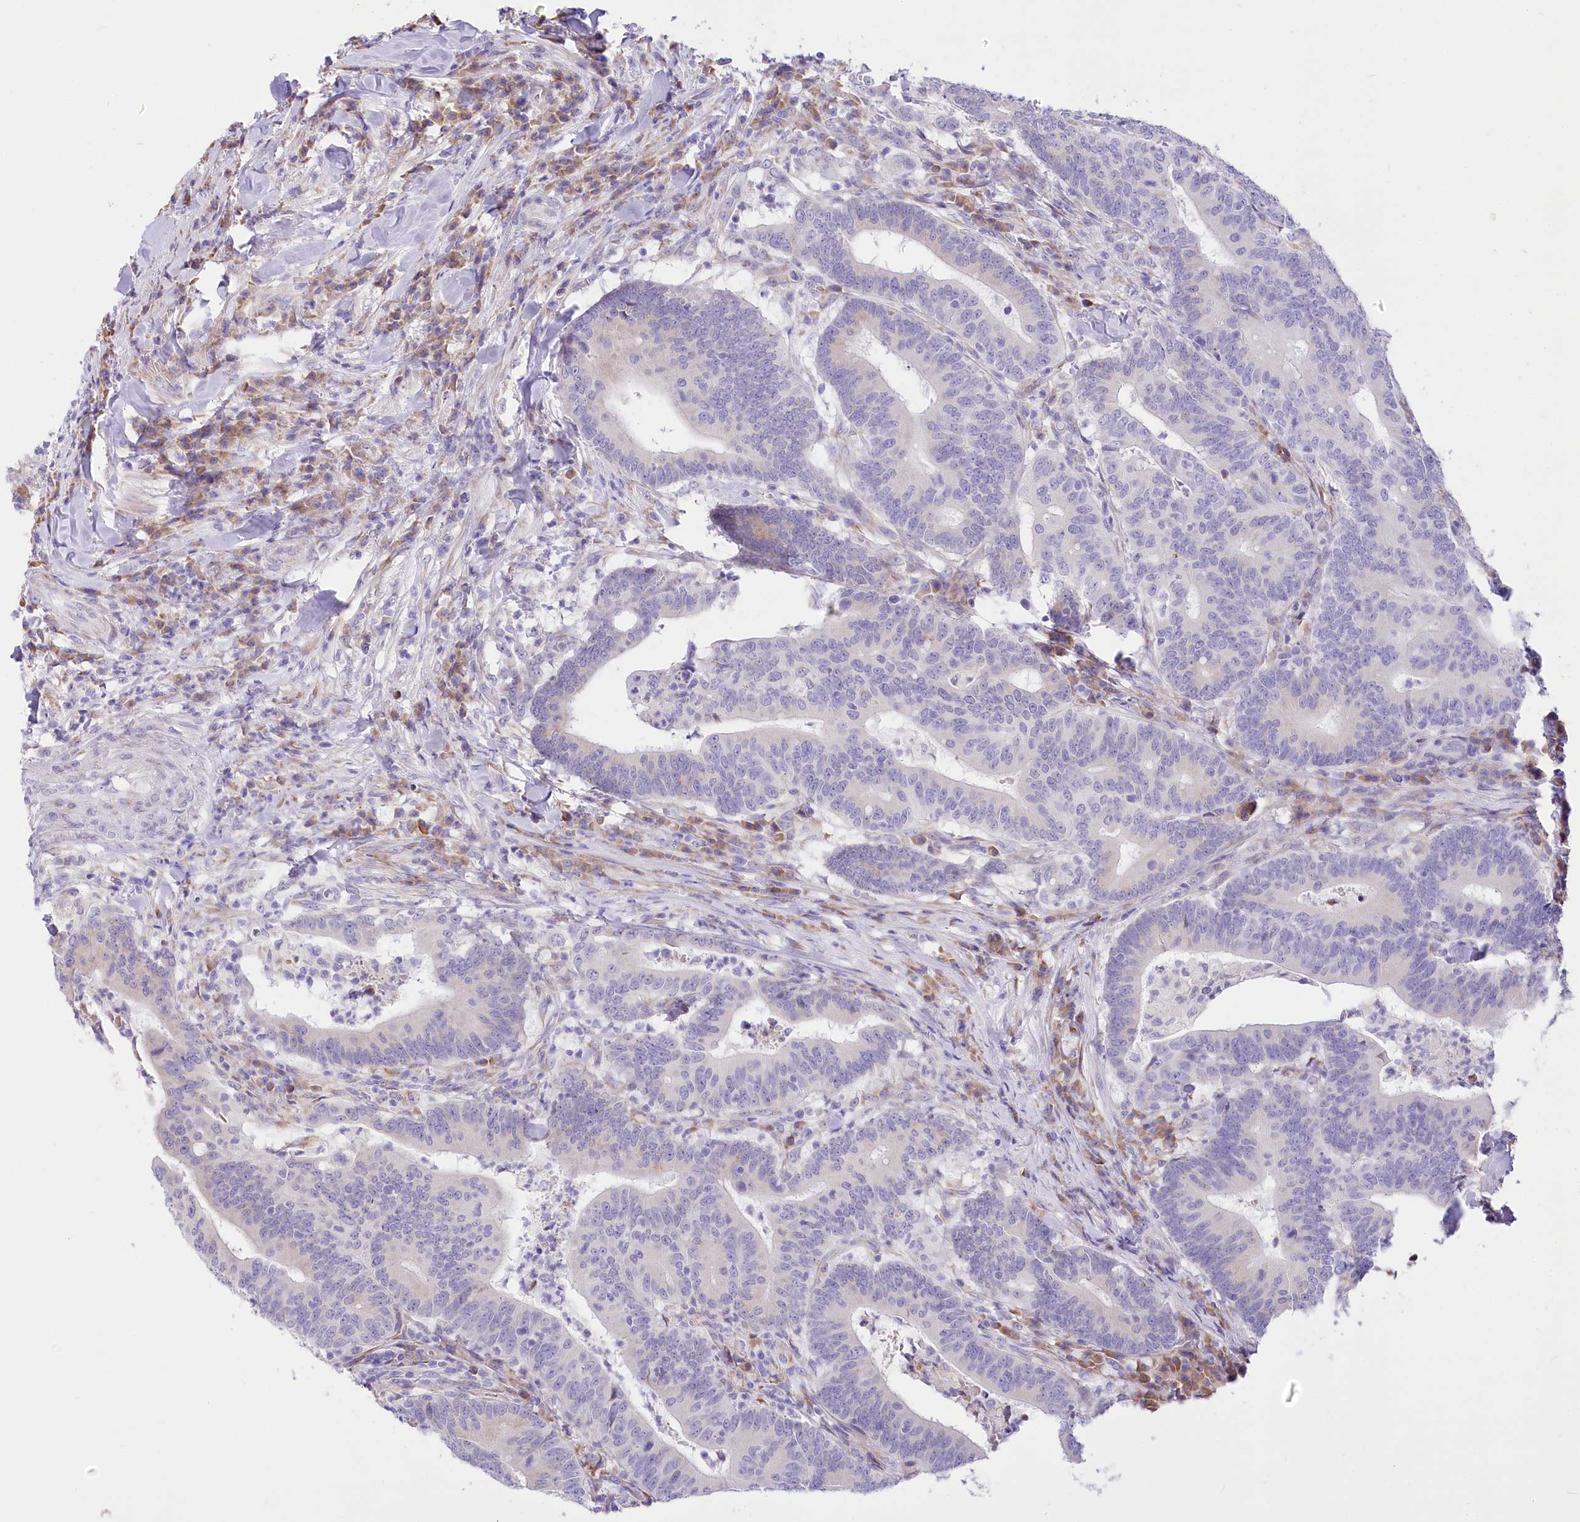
{"staining": {"intensity": "negative", "quantity": "none", "location": "none"}, "tissue": "colorectal cancer", "cell_type": "Tumor cells", "image_type": "cancer", "snomed": [{"axis": "morphology", "description": "Adenocarcinoma, NOS"}, {"axis": "topography", "description": "Colon"}], "caption": "There is no significant staining in tumor cells of colorectal cancer.", "gene": "STT3B", "patient": {"sex": "female", "age": 66}}